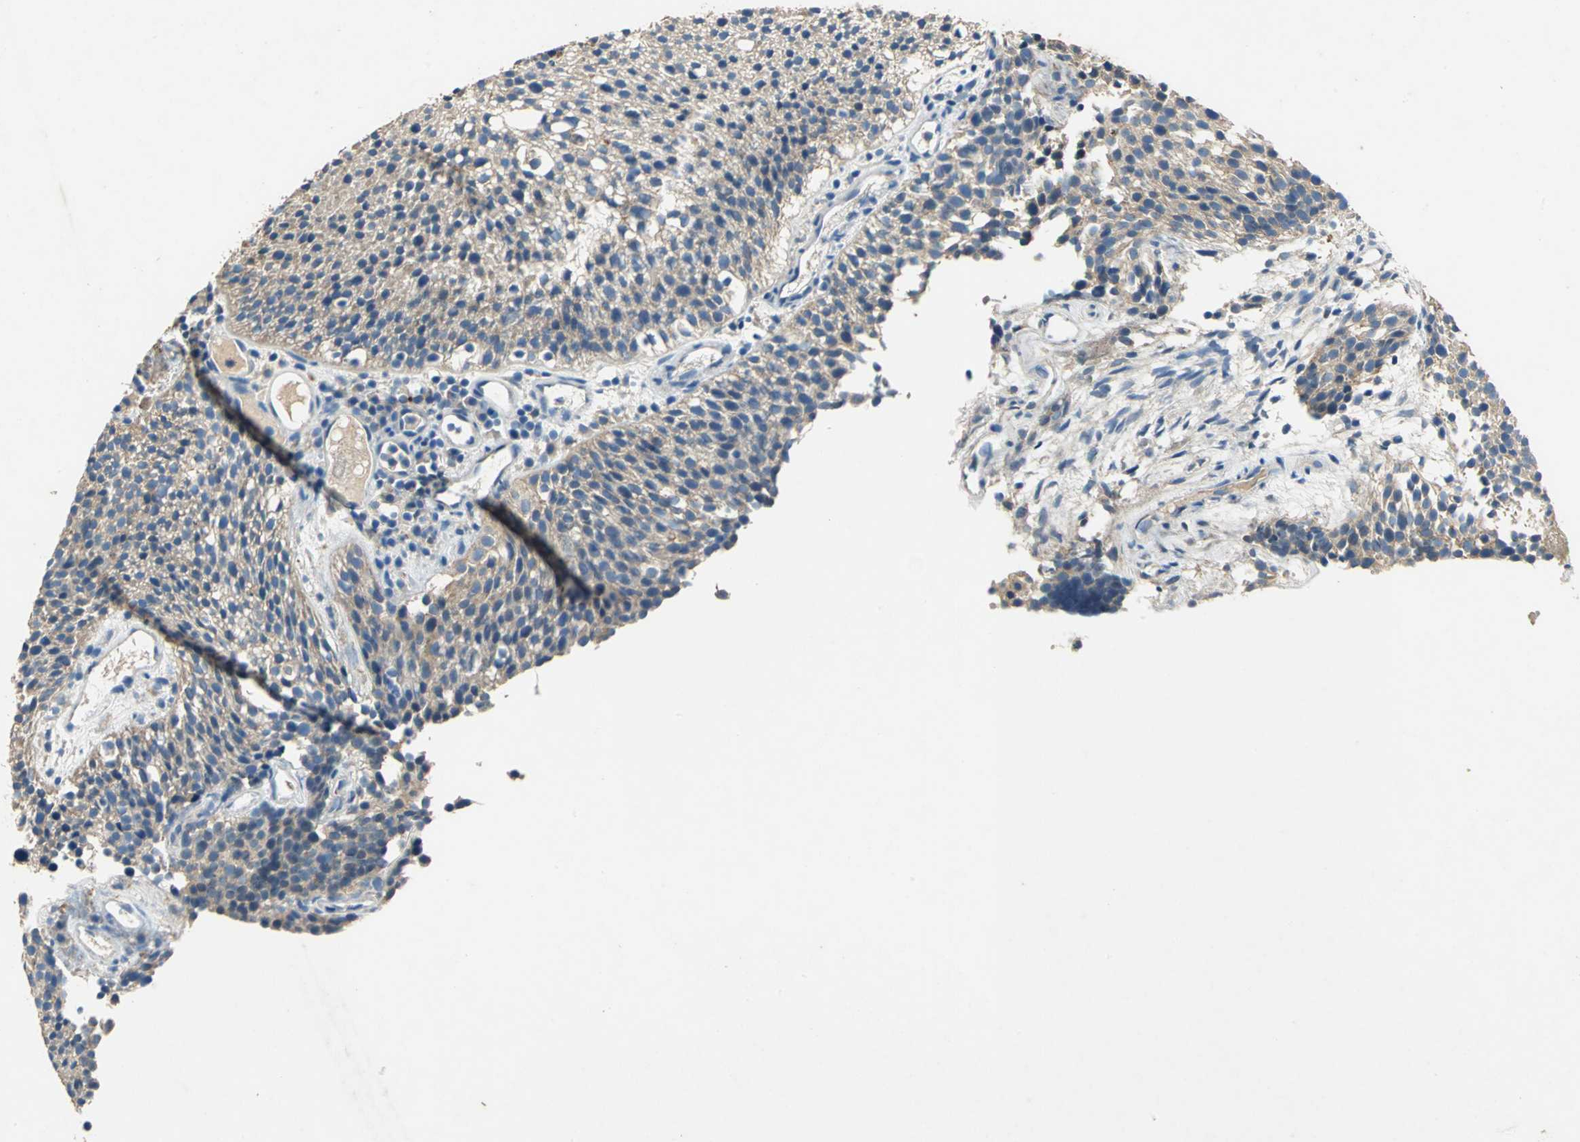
{"staining": {"intensity": "weak", "quantity": ">75%", "location": "cytoplasmic/membranous"}, "tissue": "urothelial cancer", "cell_type": "Tumor cells", "image_type": "cancer", "snomed": [{"axis": "morphology", "description": "Urothelial carcinoma, Low grade"}, {"axis": "topography", "description": "Urinary bladder"}], "caption": "Protein staining demonstrates weak cytoplasmic/membranous positivity in approximately >75% of tumor cells in low-grade urothelial carcinoma.", "gene": "ADAMTS5", "patient": {"sex": "male", "age": 85}}